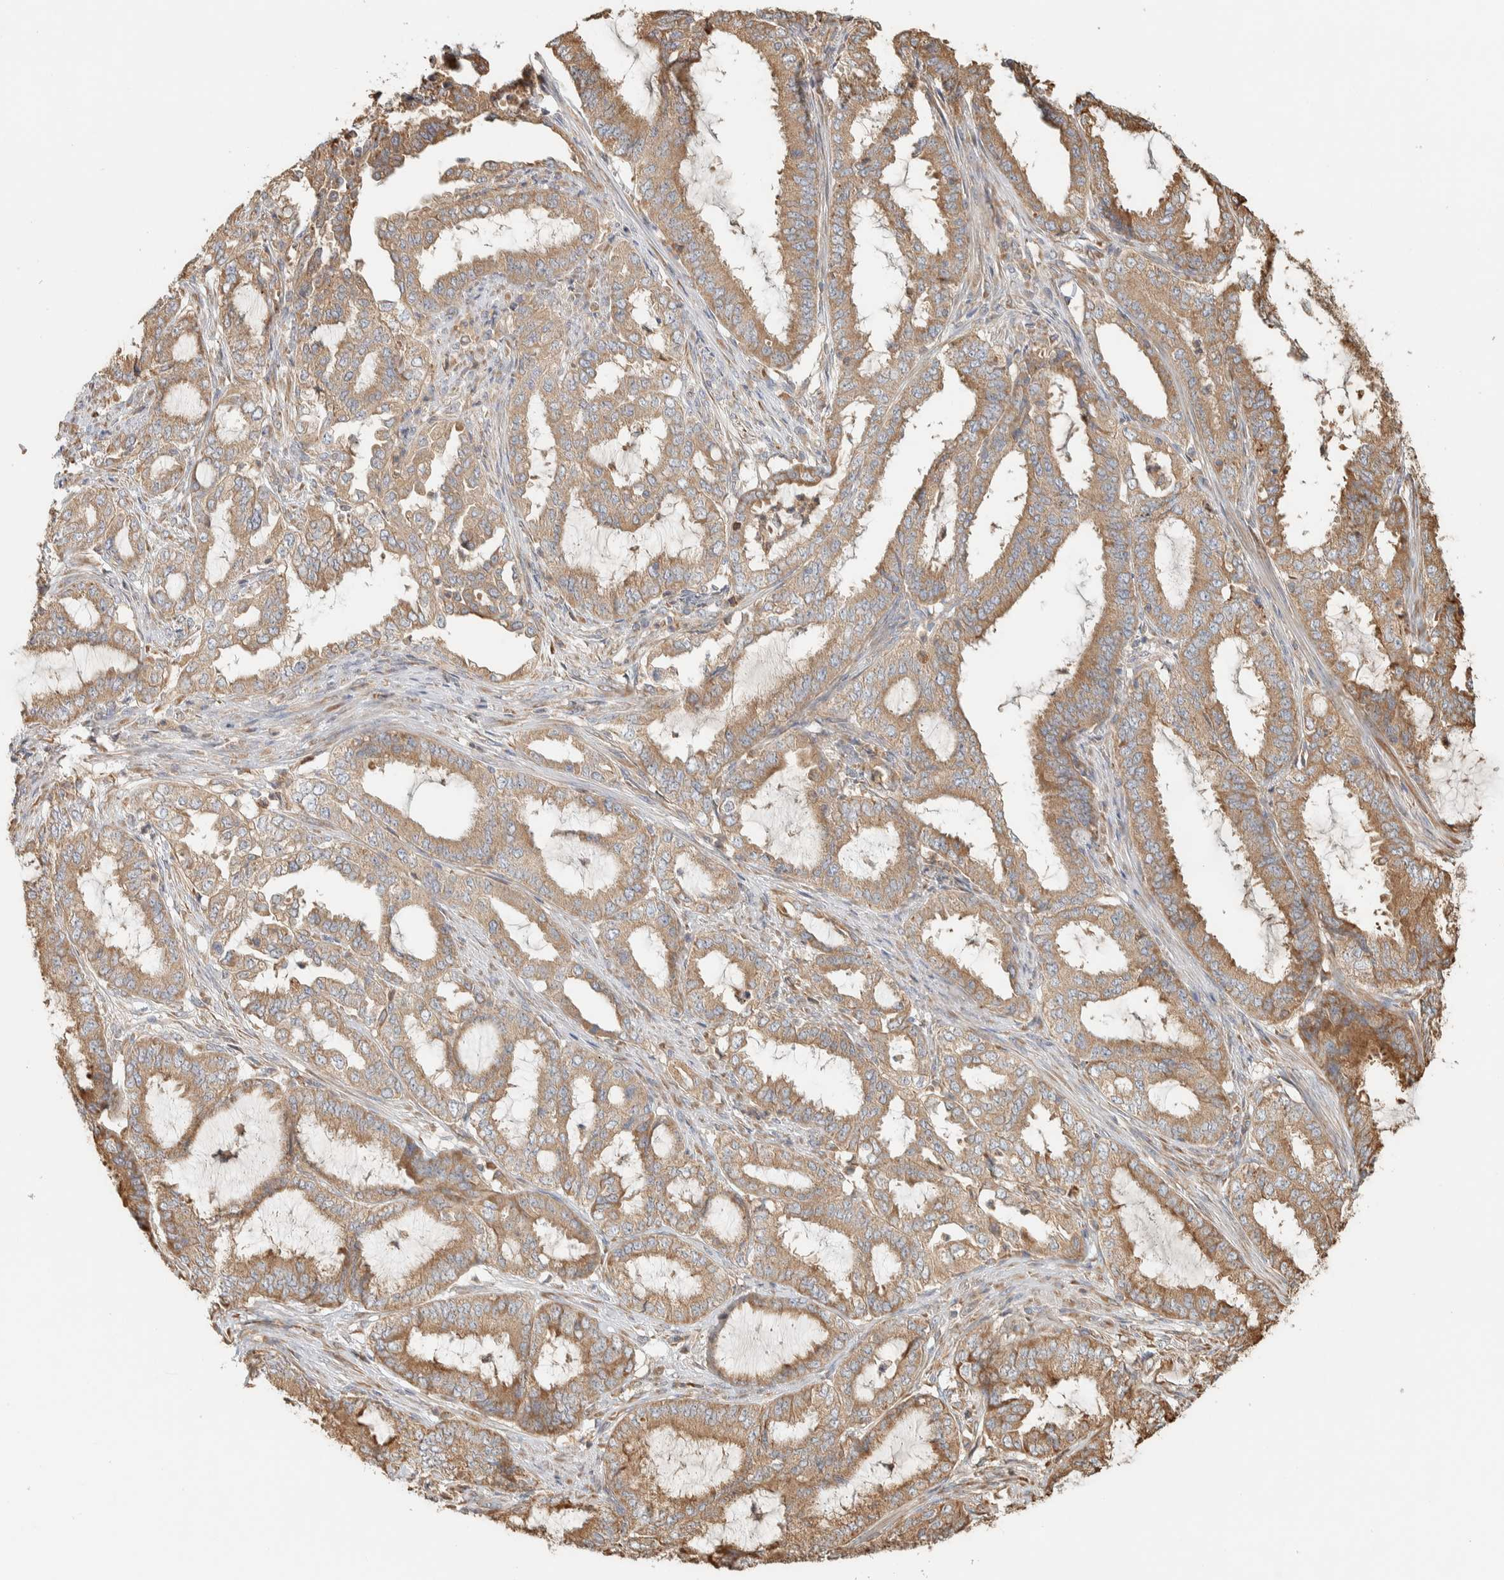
{"staining": {"intensity": "moderate", "quantity": ">75%", "location": "cytoplasmic/membranous"}, "tissue": "endometrial cancer", "cell_type": "Tumor cells", "image_type": "cancer", "snomed": [{"axis": "morphology", "description": "Adenocarcinoma, NOS"}, {"axis": "topography", "description": "Endometrium"}], "caption": "Immunohistochemistry (IHC) (DAB) staining of endometrial adenocarcinoma shows moderate cytoplasmic/membranous protein staining in approximately >75% of tumor cells.", "gene": "RAB11FIP1", "patient": {"sex": "female", "age": 51}}